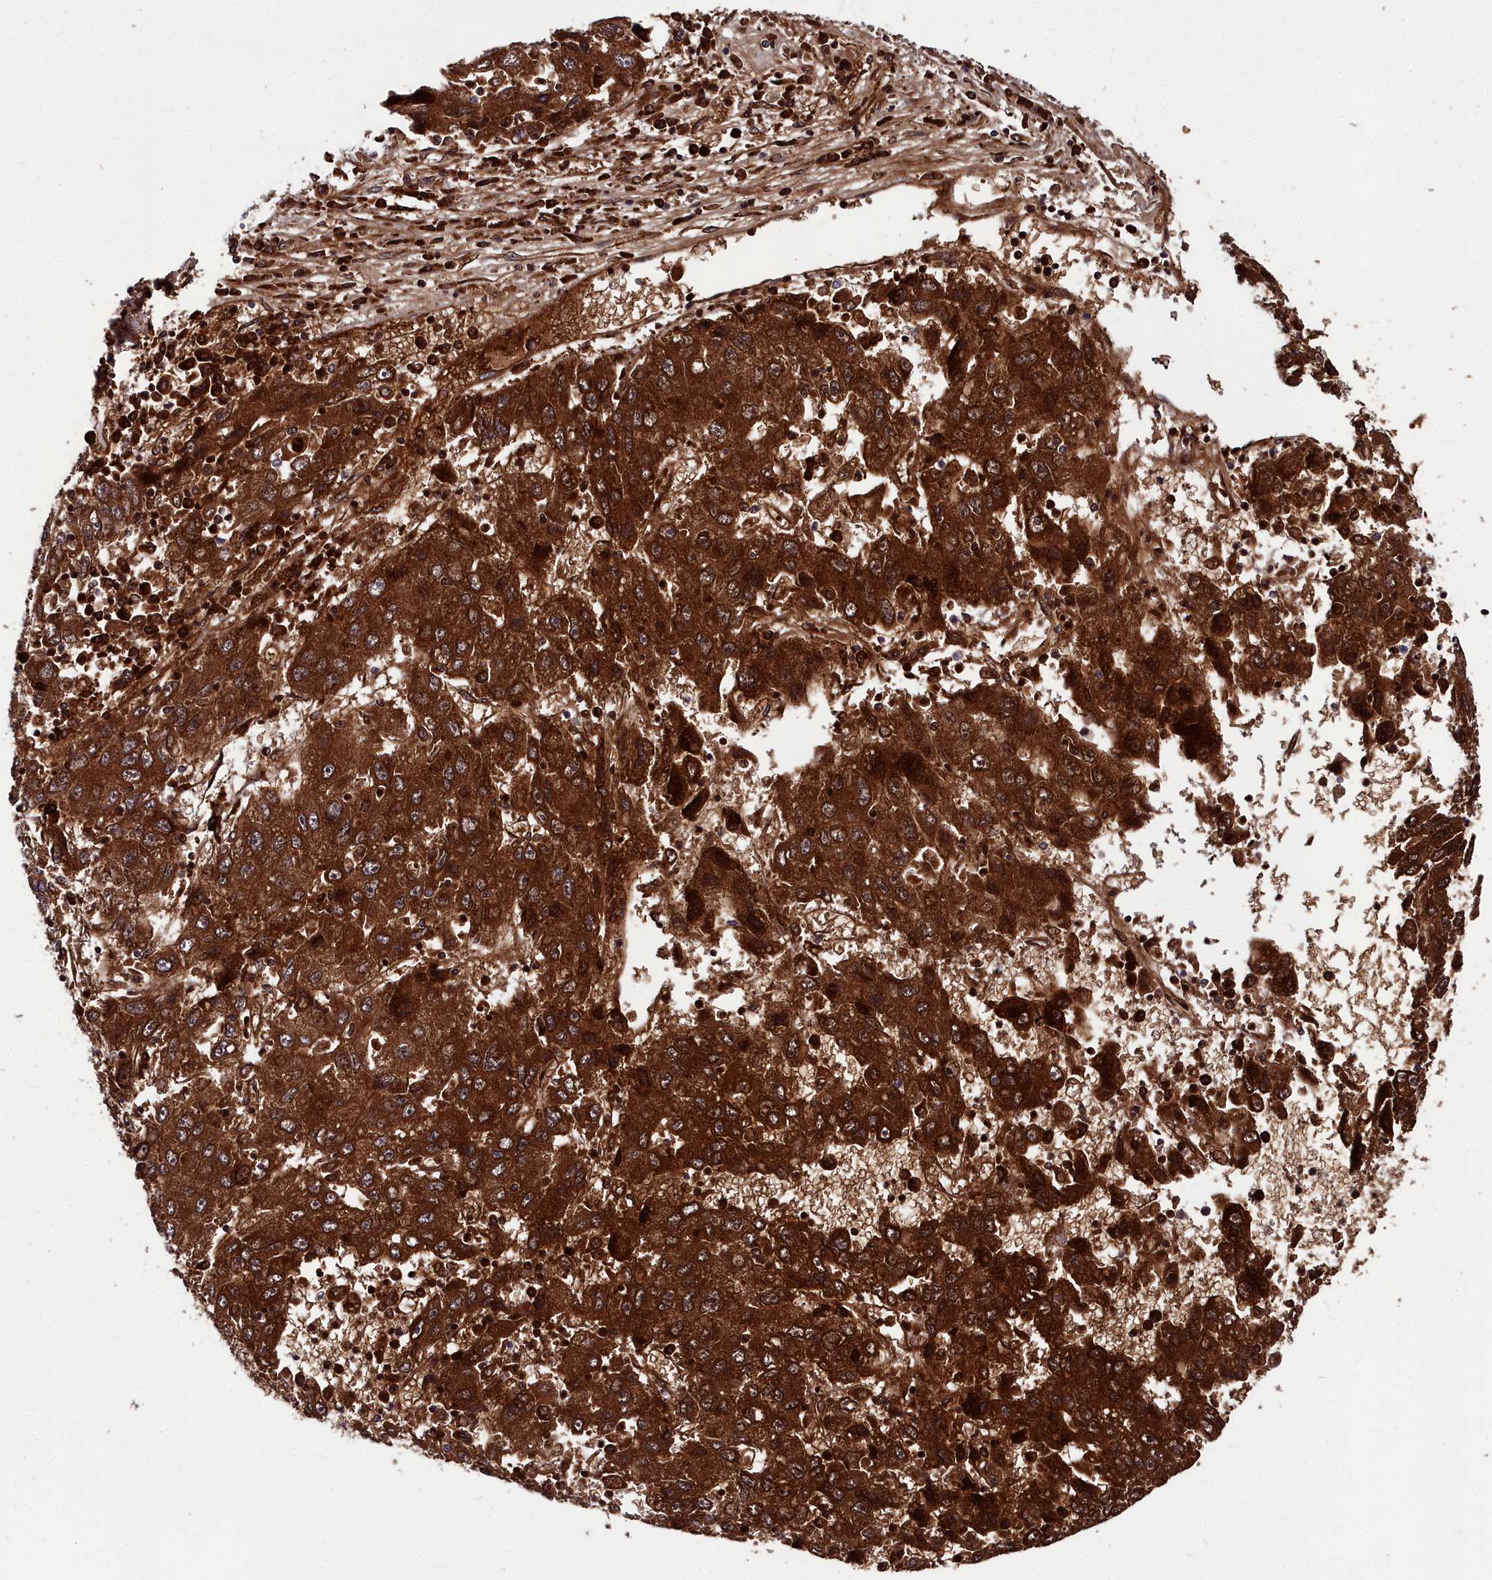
{"staining": {"intensity": "strong", "quantity": ">75%", "location": "cytoplasmic/membranous"}, "tissue": "liver cancer", "cell_type": "Tumor cells", "image_type": "cancer", "snomed": [{"axis": "morphology", "description": "Carcinoma, Hepatocellular, NOS"}, {"axis": "topography", "description": "Liver"}], "caption": "Immunohistochemical staining of human liver cancer (hepatocellular carcinoma) displays strong cytoplasmic/membranous protein positivity in about >75% of tumor cells. The staining was performed using DAB (3,3'-diaminobenzidine) to visualize the protein expression in brown, while the nuclei were stained in blue with hematoxylin (Magnification: 20x).", "gene": "CYP4F11", "patient": {"sex": "male", "age": 49}}